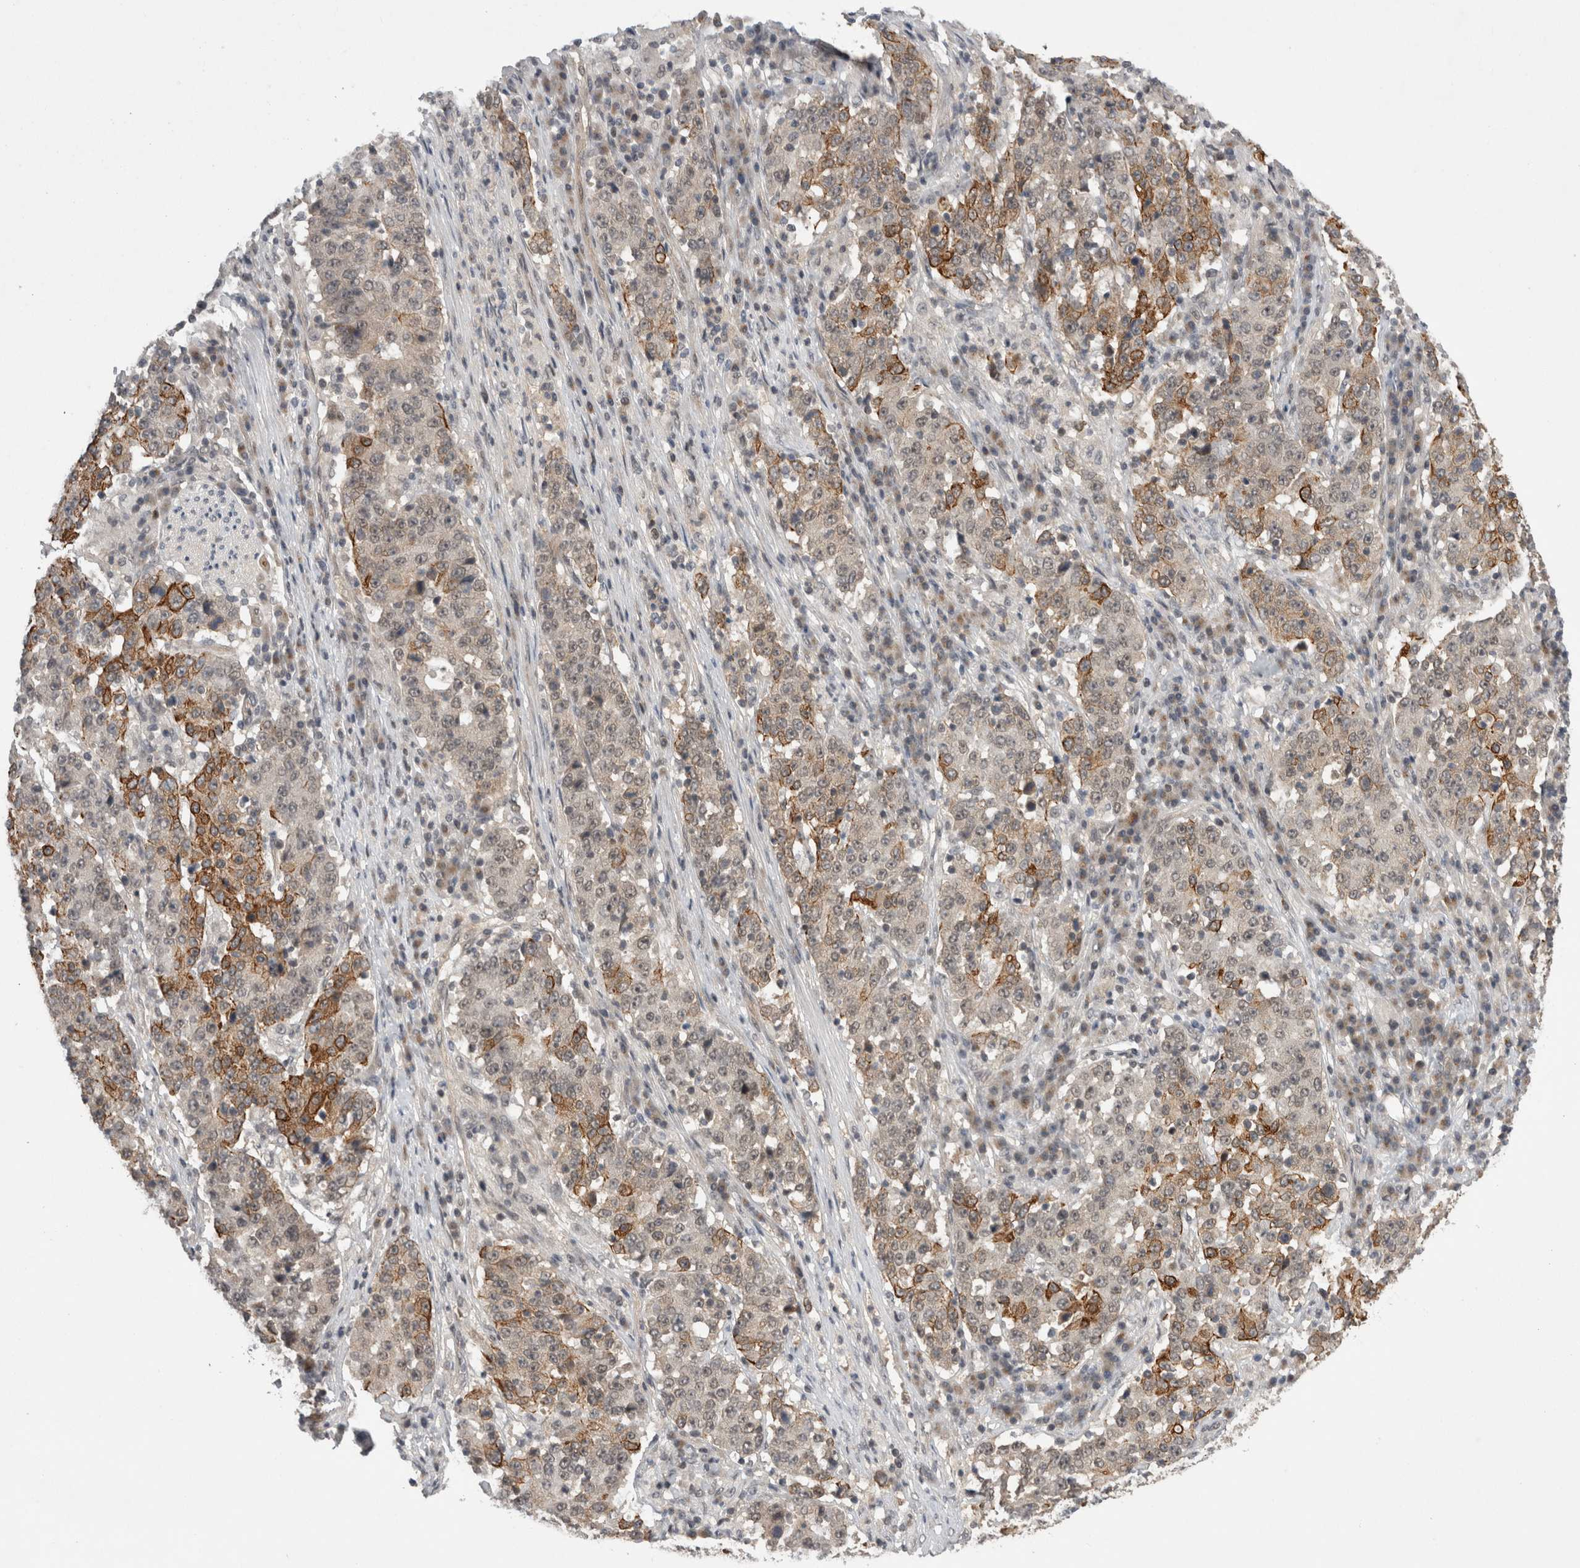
{"staining": {"intensity": "moderate", "quantity": "25%-75%", "location": "cytoplasmic/membranous"}, "tissue": "stomach cancer", "cell_type": "Tumor cells", "image_type": "cancer", "snomed": [{"axis": "morphology", "description": "Adenocarcinoma, NOS"}, {"axis": "topography", "description": "Stomach"}], "caption": "This image reveals stomach cancer (adenocarcinoma) stained with IHC to label a protein in brown. The cytoplasmic/membranous of tumor cells show moderate positivity for the protein. Nuclei are counter-stained blue.", "gene": "ZNF341", "patient": {"sex": "male", "age": 59}}